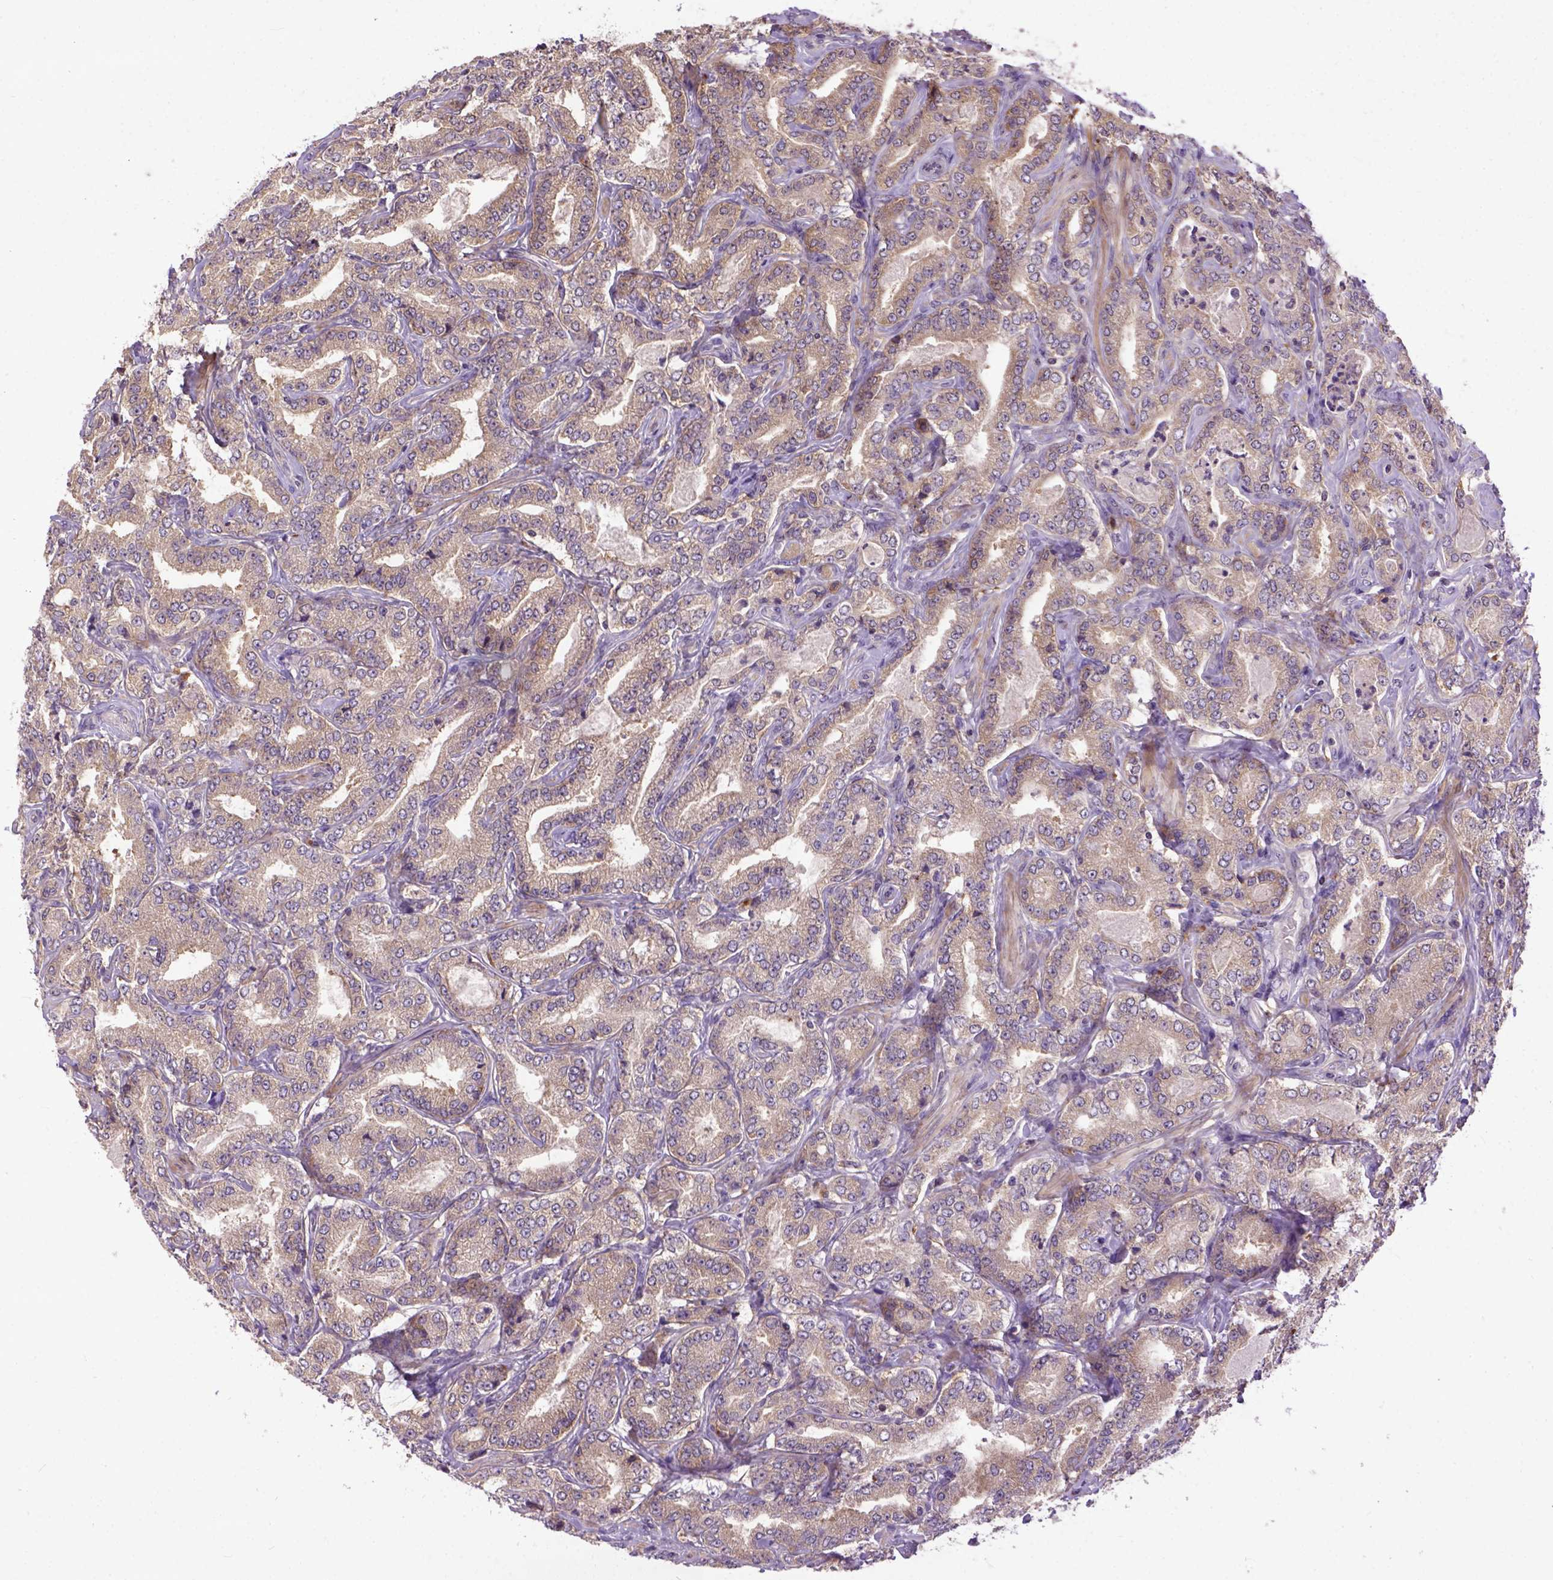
{"staining": {"intensity": "moderate", "quantity": "<25%", "location": "cytoplasmic/membranous"}, "tissue": "prostate cancer", "cell_type": "Tumor cells", "image_type": "cancer", "snomed": [{"axis": "morphology", "description": "Adenocarcinoma, NOS"}, {"axis": "topography", "description": "Prostate"}], "caption": "IHC of human adenocarcinoma (prostate) exhibits low levels of moderate cytoplasmic/membranous staining in about <25% of tumor cells.", "gene": "CPNE1", "patient": {"sex": "male", "age": 64}}